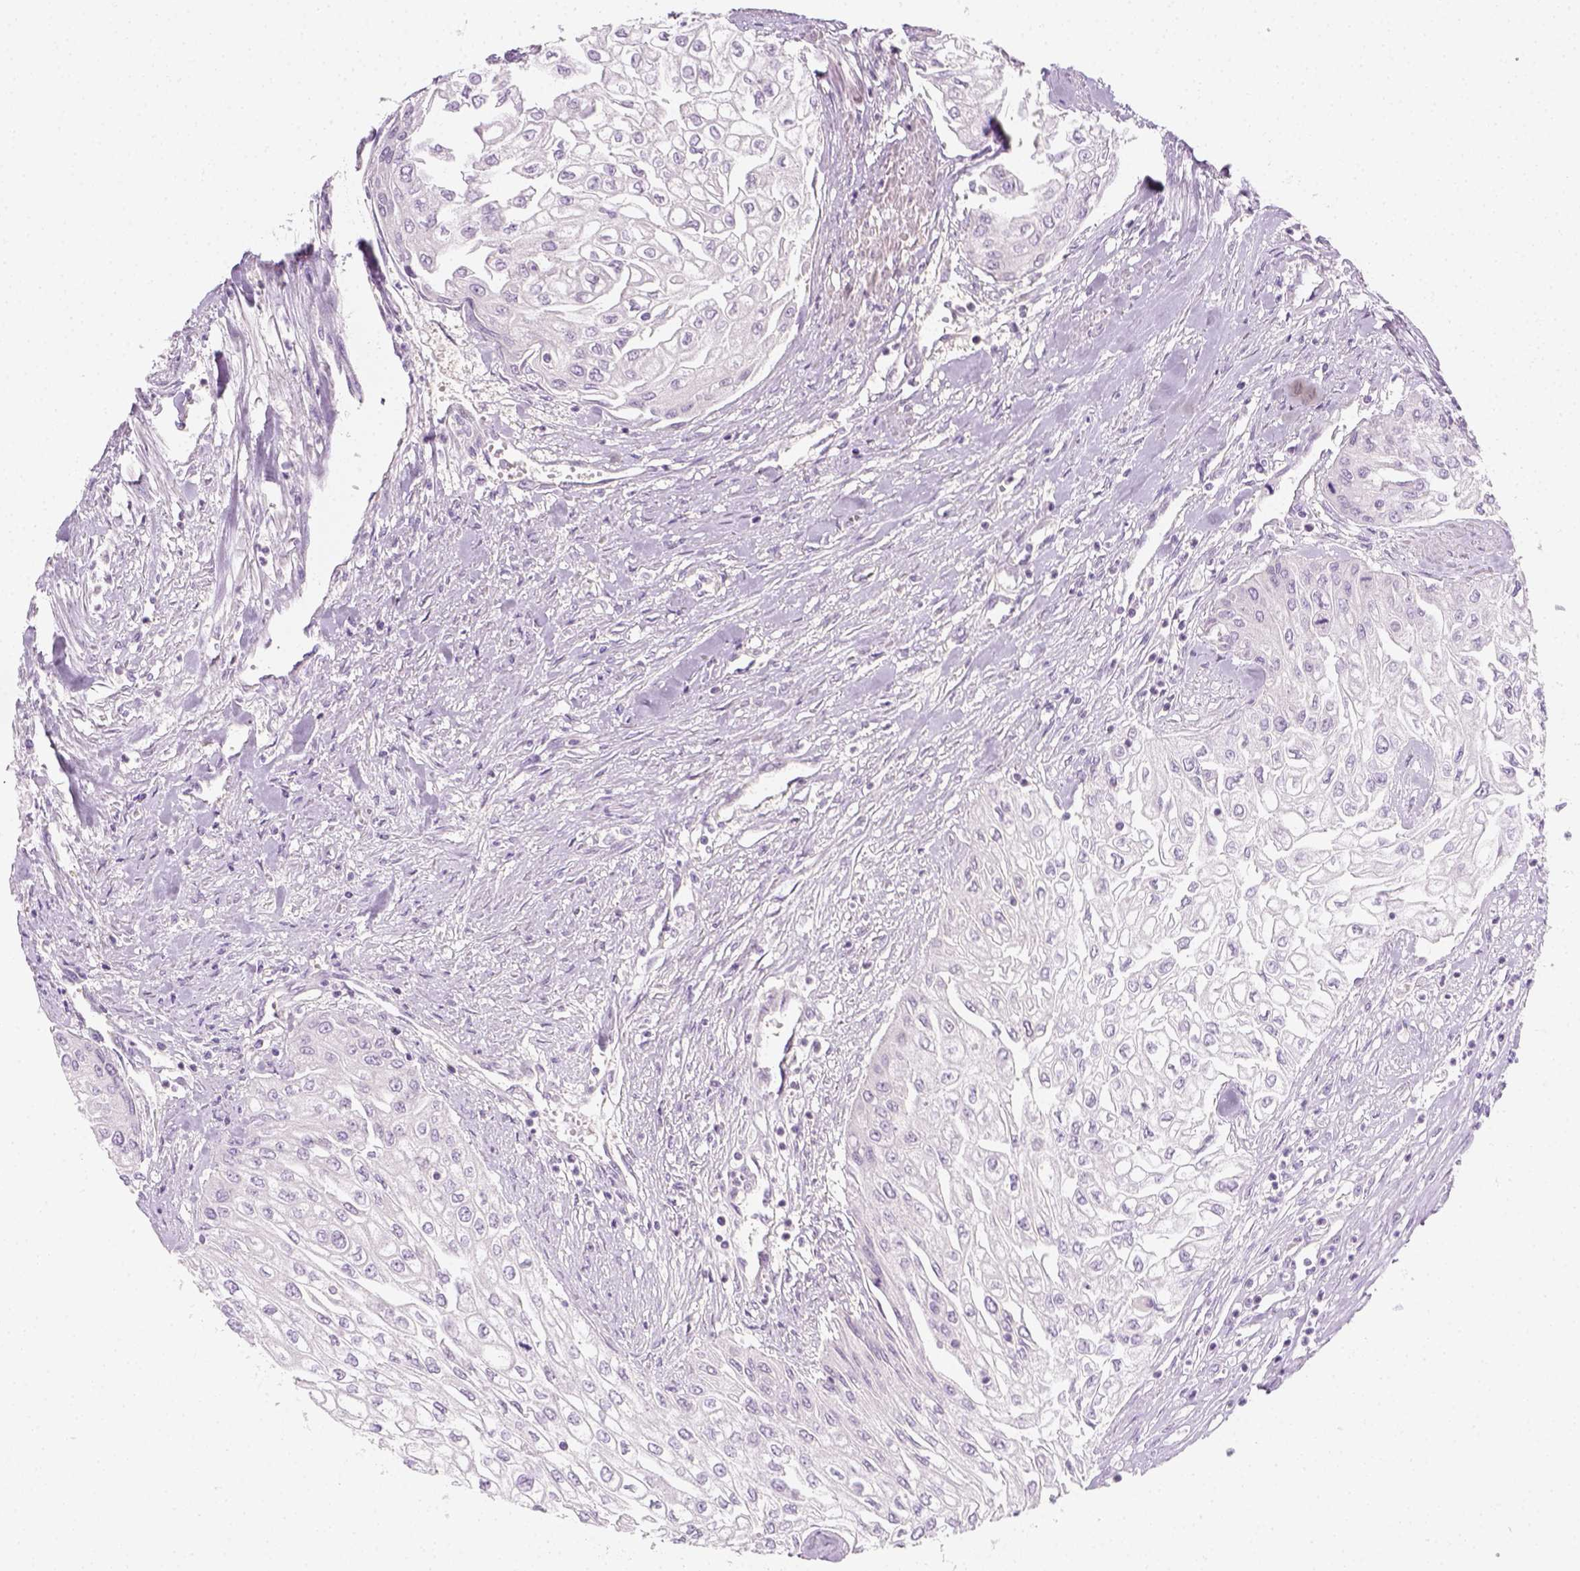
{"staining": {"intensity": "negative", "quantity": "none", "location": "none"}, "tissue": "urothelial cancer", "cell_type": "Tumor cells", "image_type": "cancer", "snomed": [{"axis": "morphology", "description": "Urothelial carcinoma, High grade"}, {"axis": "topography", "description": "Urinary bladder"}], "caption": "The photomicrograph exhibits no significant expression in tumor cells of urothelial cancer. (Brightfield microscopy of DAB IHC at high magnification).", "gene": "EPHB1", "patient": {"sex": "male", "age": 62}}